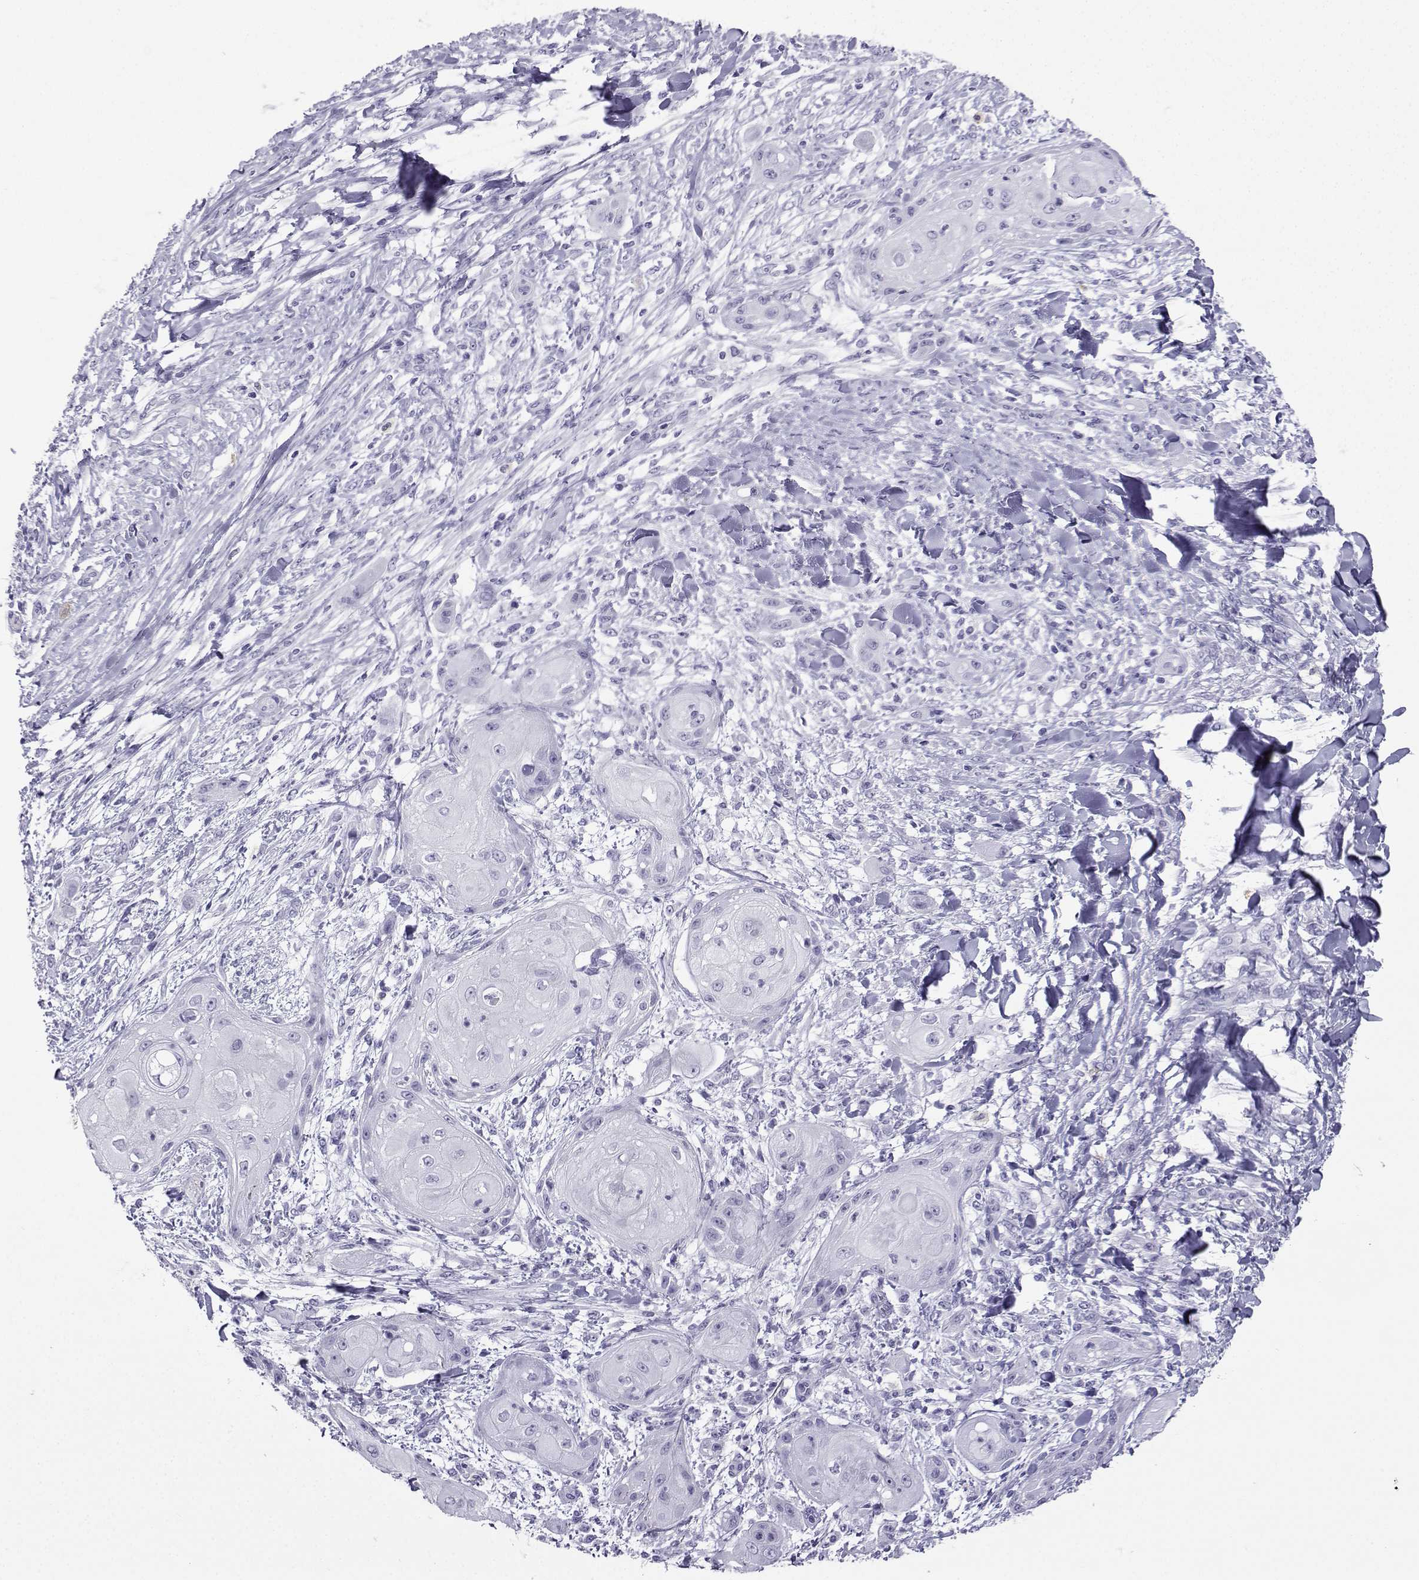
{"staining": {"intensity": "negative", "quantity": "none", "location": "none"}, "tissue": "skin cancer", "cell_type": "Tumor cells", "image_type": "cancer", "snomed": [{"axis": "morphology", "description": "Squamous cell carcinoma, NOS"}, {"axis": "topography", "description": "Skin"}], "caption": "Immunohistochemistry image of skin squamous cell carcinoma stained for a protein (brown), which reveals no positivity in tumor cells.", "gene": "SLC18A2", "patient": {"sex": "male", "age": 62}}